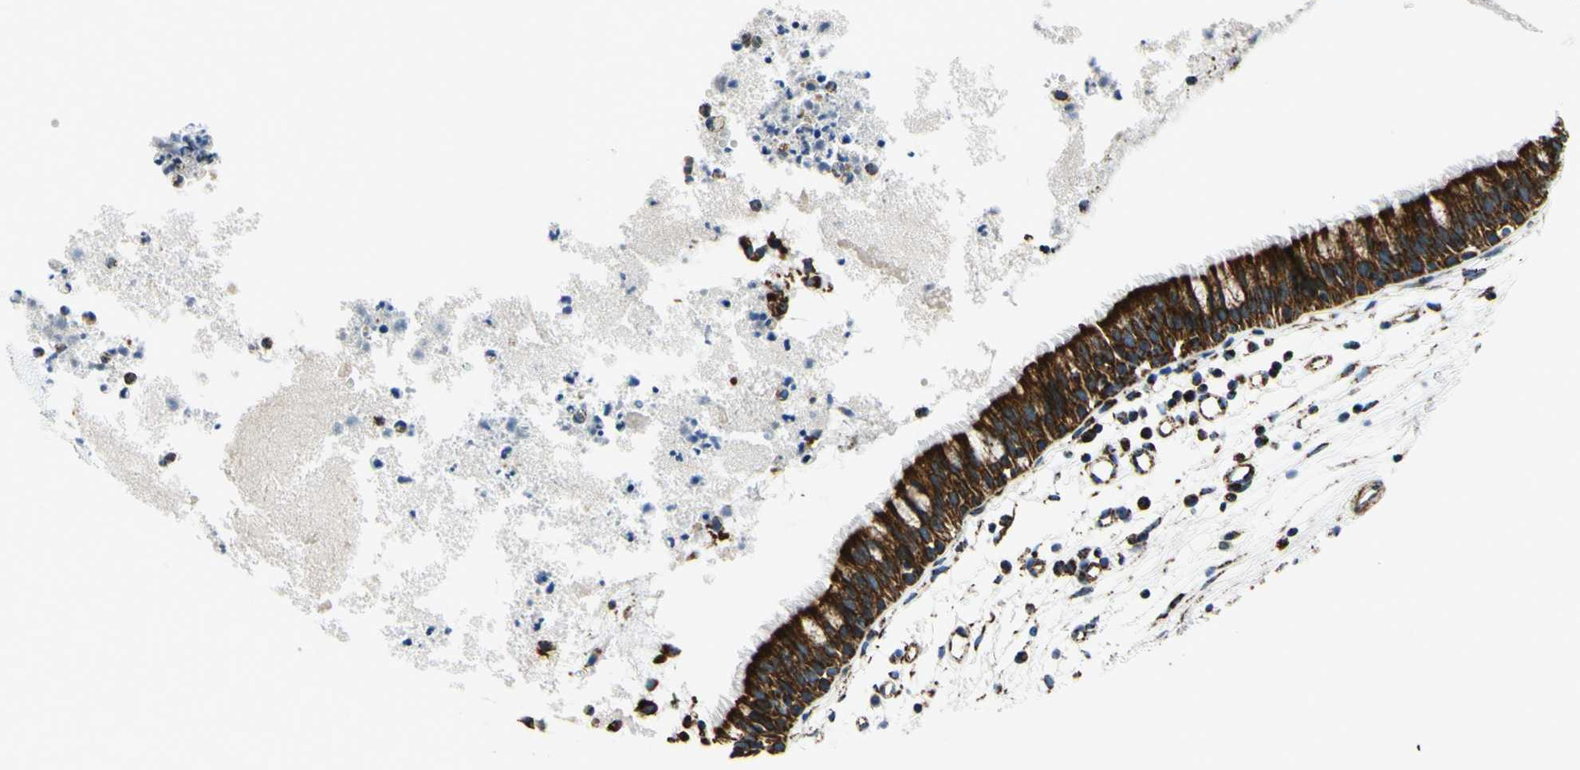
{"staining": {"intensity": "strong", "quantity": ">75%", "location": "cytoplasmic/membranous"}, "tissue": "nasopharynx", "cell_type": "Respiratory epithelial cells", "image_type": "normal", "snomed": [{"axis": "morphology", "description": "Normal tissue, NOS"}, {"axis": "topography", "description": "Nasopharynx"}], "caption": "IHC staining of normal nasopharynx, which exhibits high levels of strong cytoplasmic/membranous positivity in about >75% of respiratory epithelial cells indicating strong cytoplasmic/membranous protein positivity. The staining was performed using DAB (3,3'-diaminobenzidine) (brown) for protein detection and nuclei were counterstained in hematoxylin (blue).", "gene": "MAVS", "patient": {"sex": "male", "age": 21}}